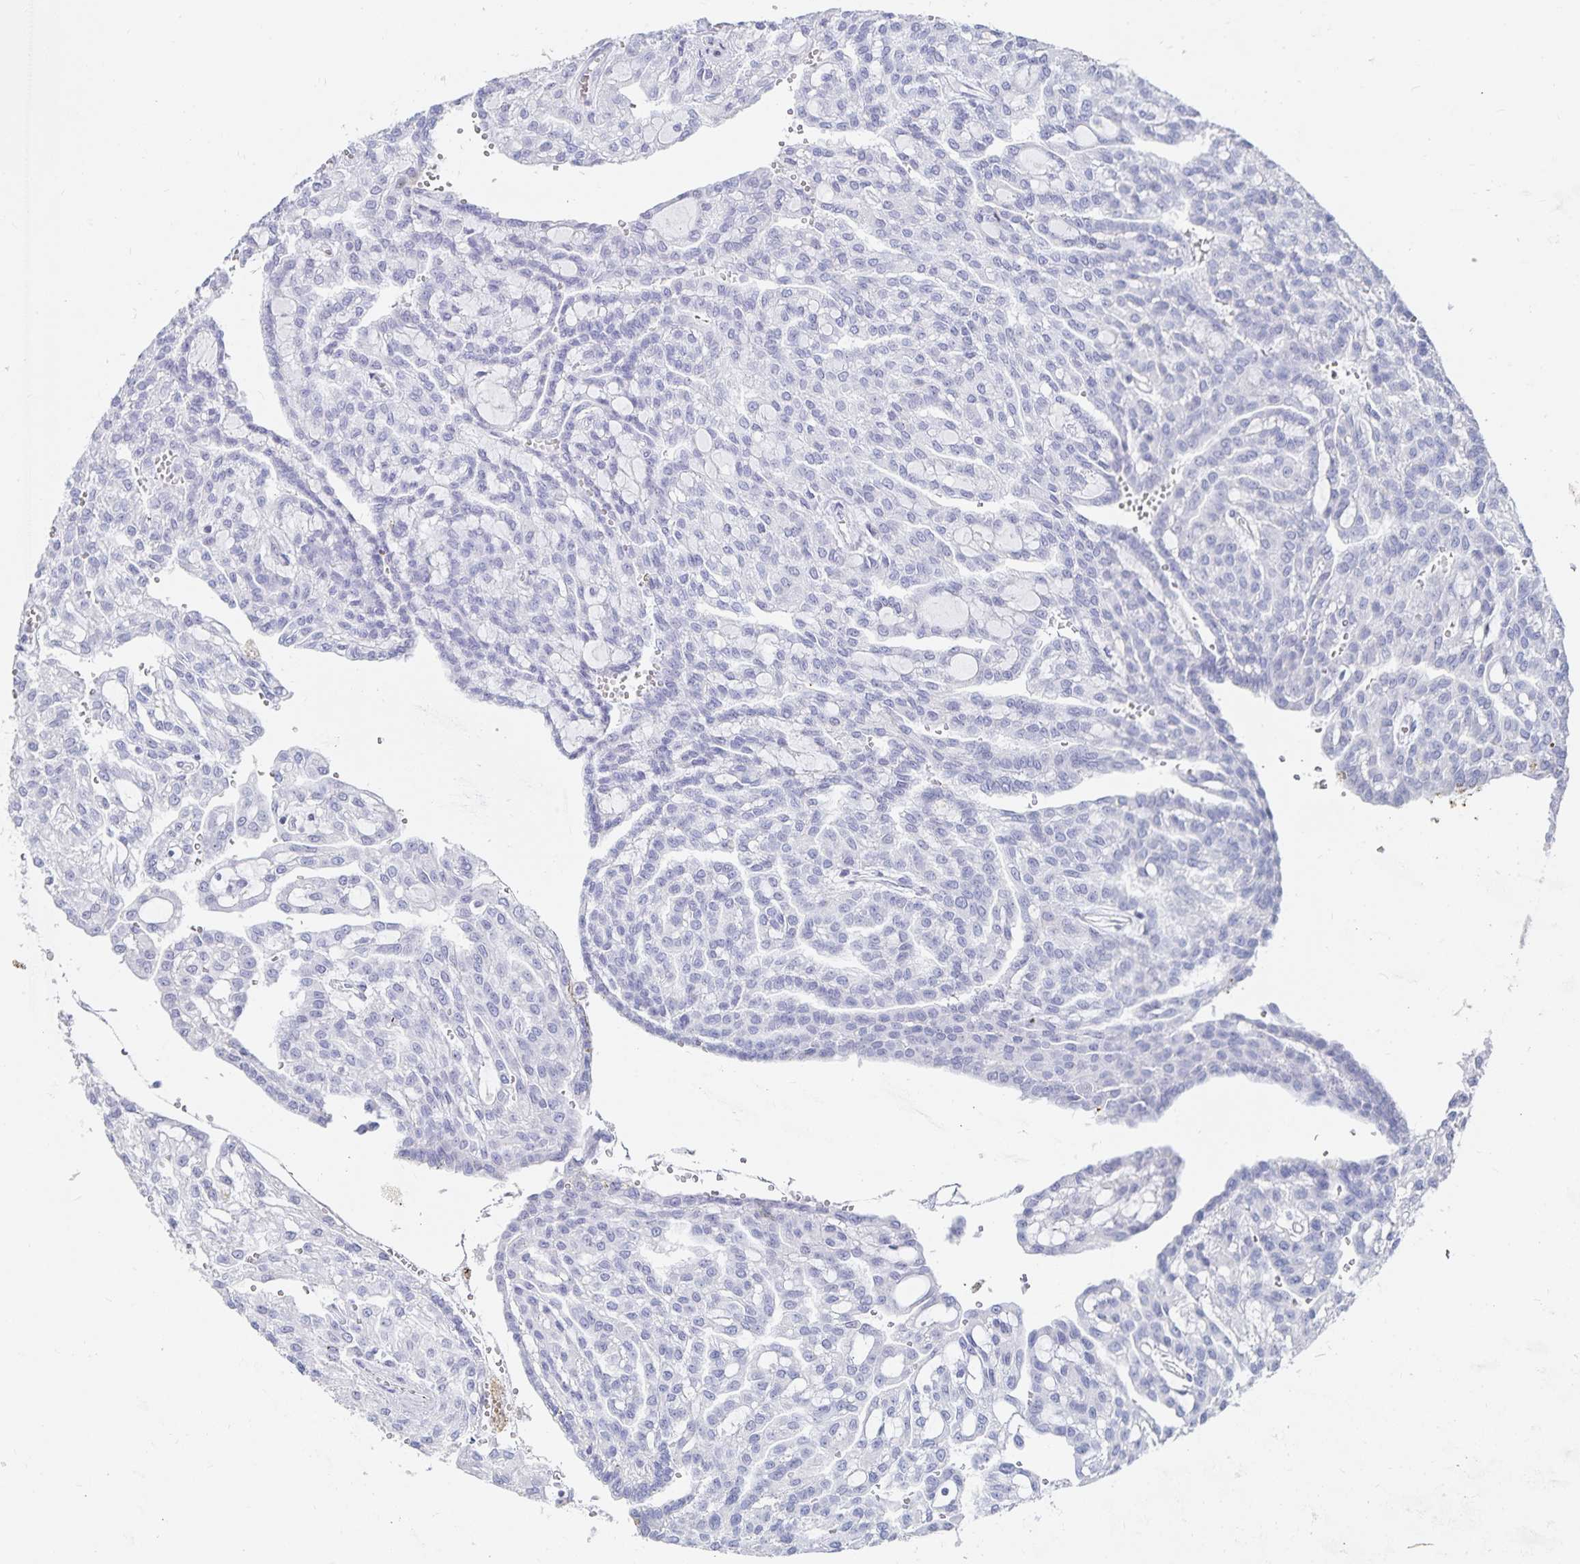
{"staining": {"intensity": "negative", "quantity": "none", "location": "none"}, "tissue": "renal cancer", "cell_type": "Tumor cells", "image_type": "cancer", "snomed": [{"axis": "morphology", "description": "Adenocarcinoma, NOS"}, {"axis": "topography", "description": "Kidney"}], "caption": "A high-resolution image shows immunohistochemistry (IHC) staining of adenocarcinoma (renal), which shows no significant expression in tumor cells.", "gene": "SFTPA1", "patient": {"sex": "male", "age": 63}}